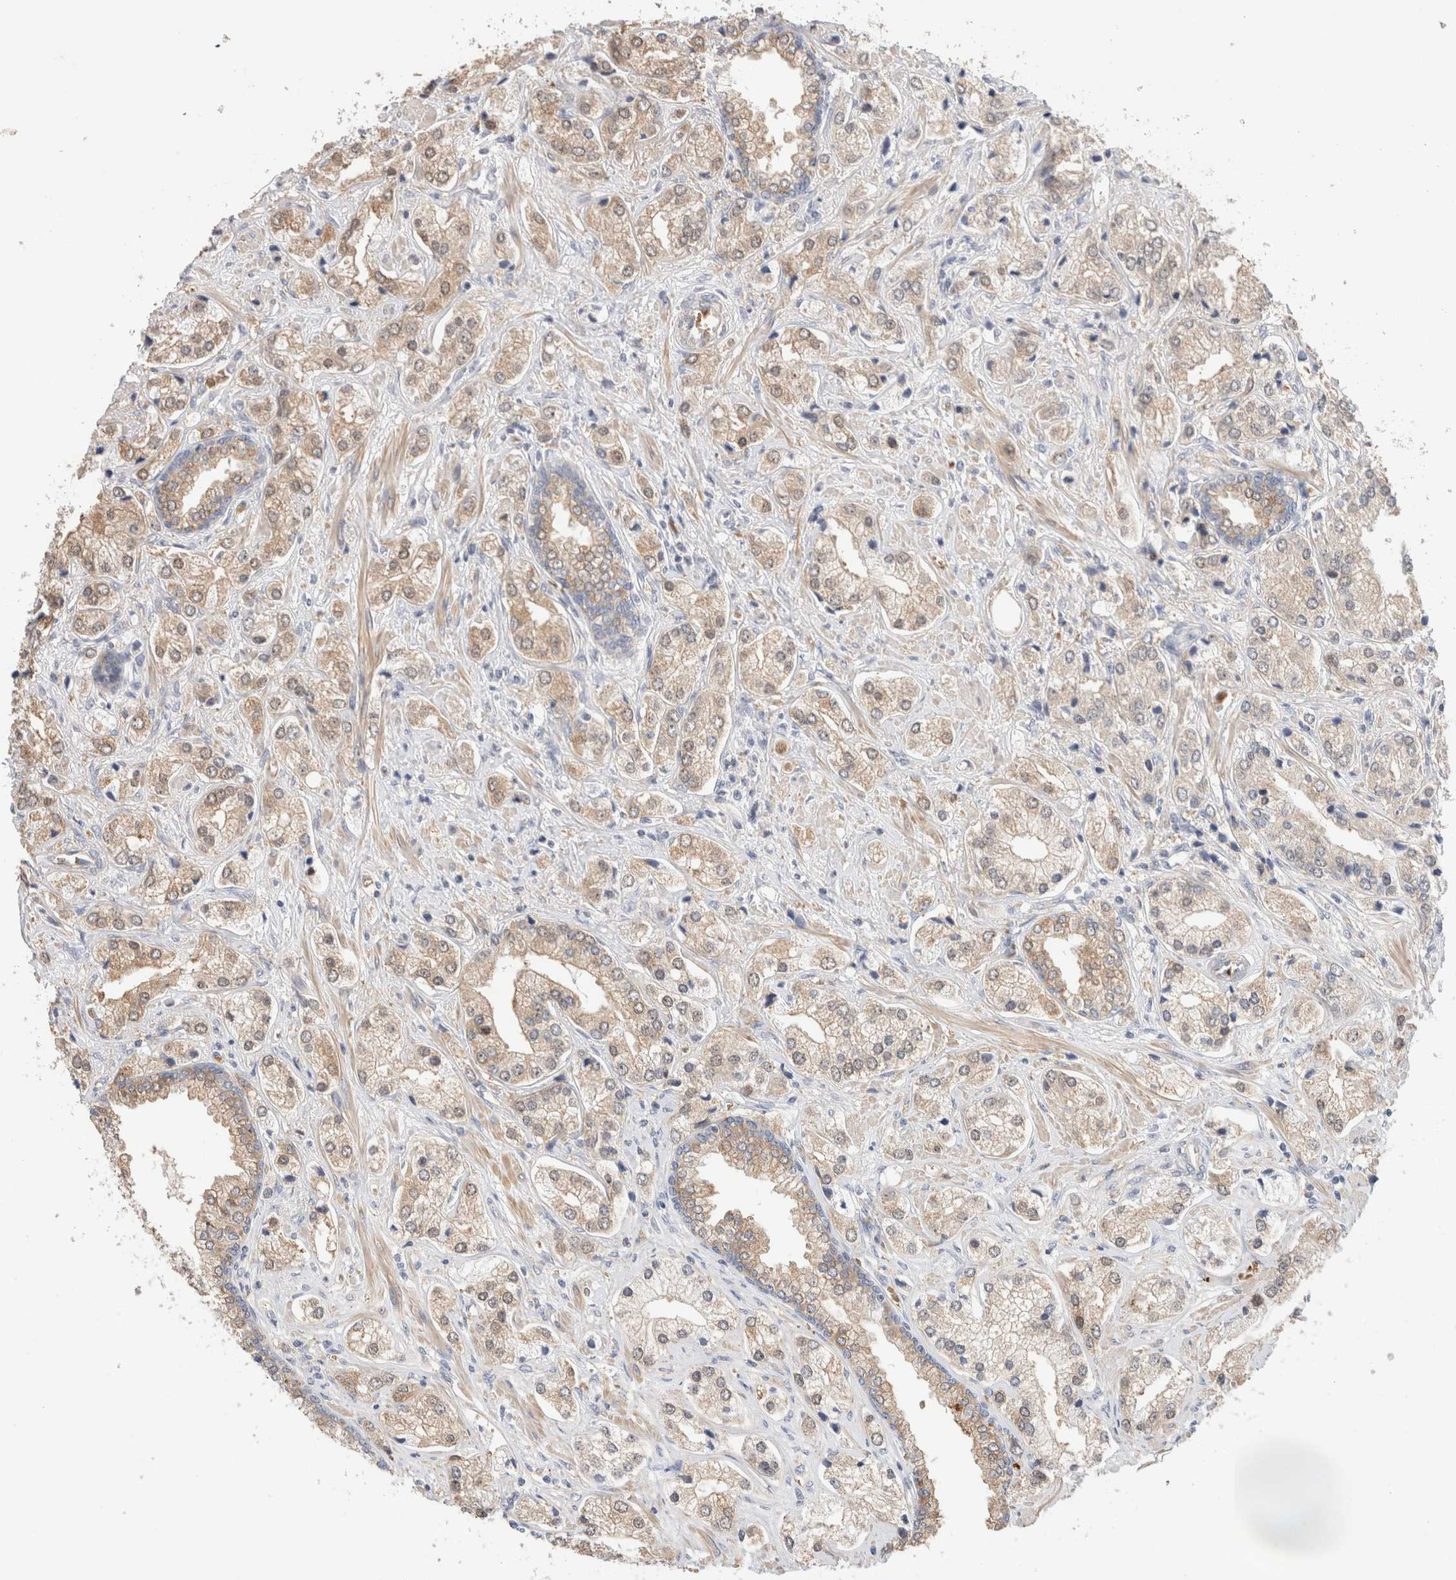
{"staining": {"intensity": "weak", "quantity": "25%-75%", "location": "cytoplasmic/membranous"}, "tissue": "prostate cancer", "cell_type": "Tumor cells", "image_type": "cancer", "snomed": [{"axis": "morphology", "description": "Adenocarcinoma, High grade"}, {"axis": "topography", "description": "Prostate"}], "caption": "Immunohistochemical staining of human high-grade adenocarcinoma (prostate) shows low levels of weak cytoplasmic/membranous protein positivity in about 25%-75% of tumor cells. (DAB = brown stain, brightfield microscopy at high magnification).", "gene": "MST1", "patient": {"sex": "male", "age": 66}}